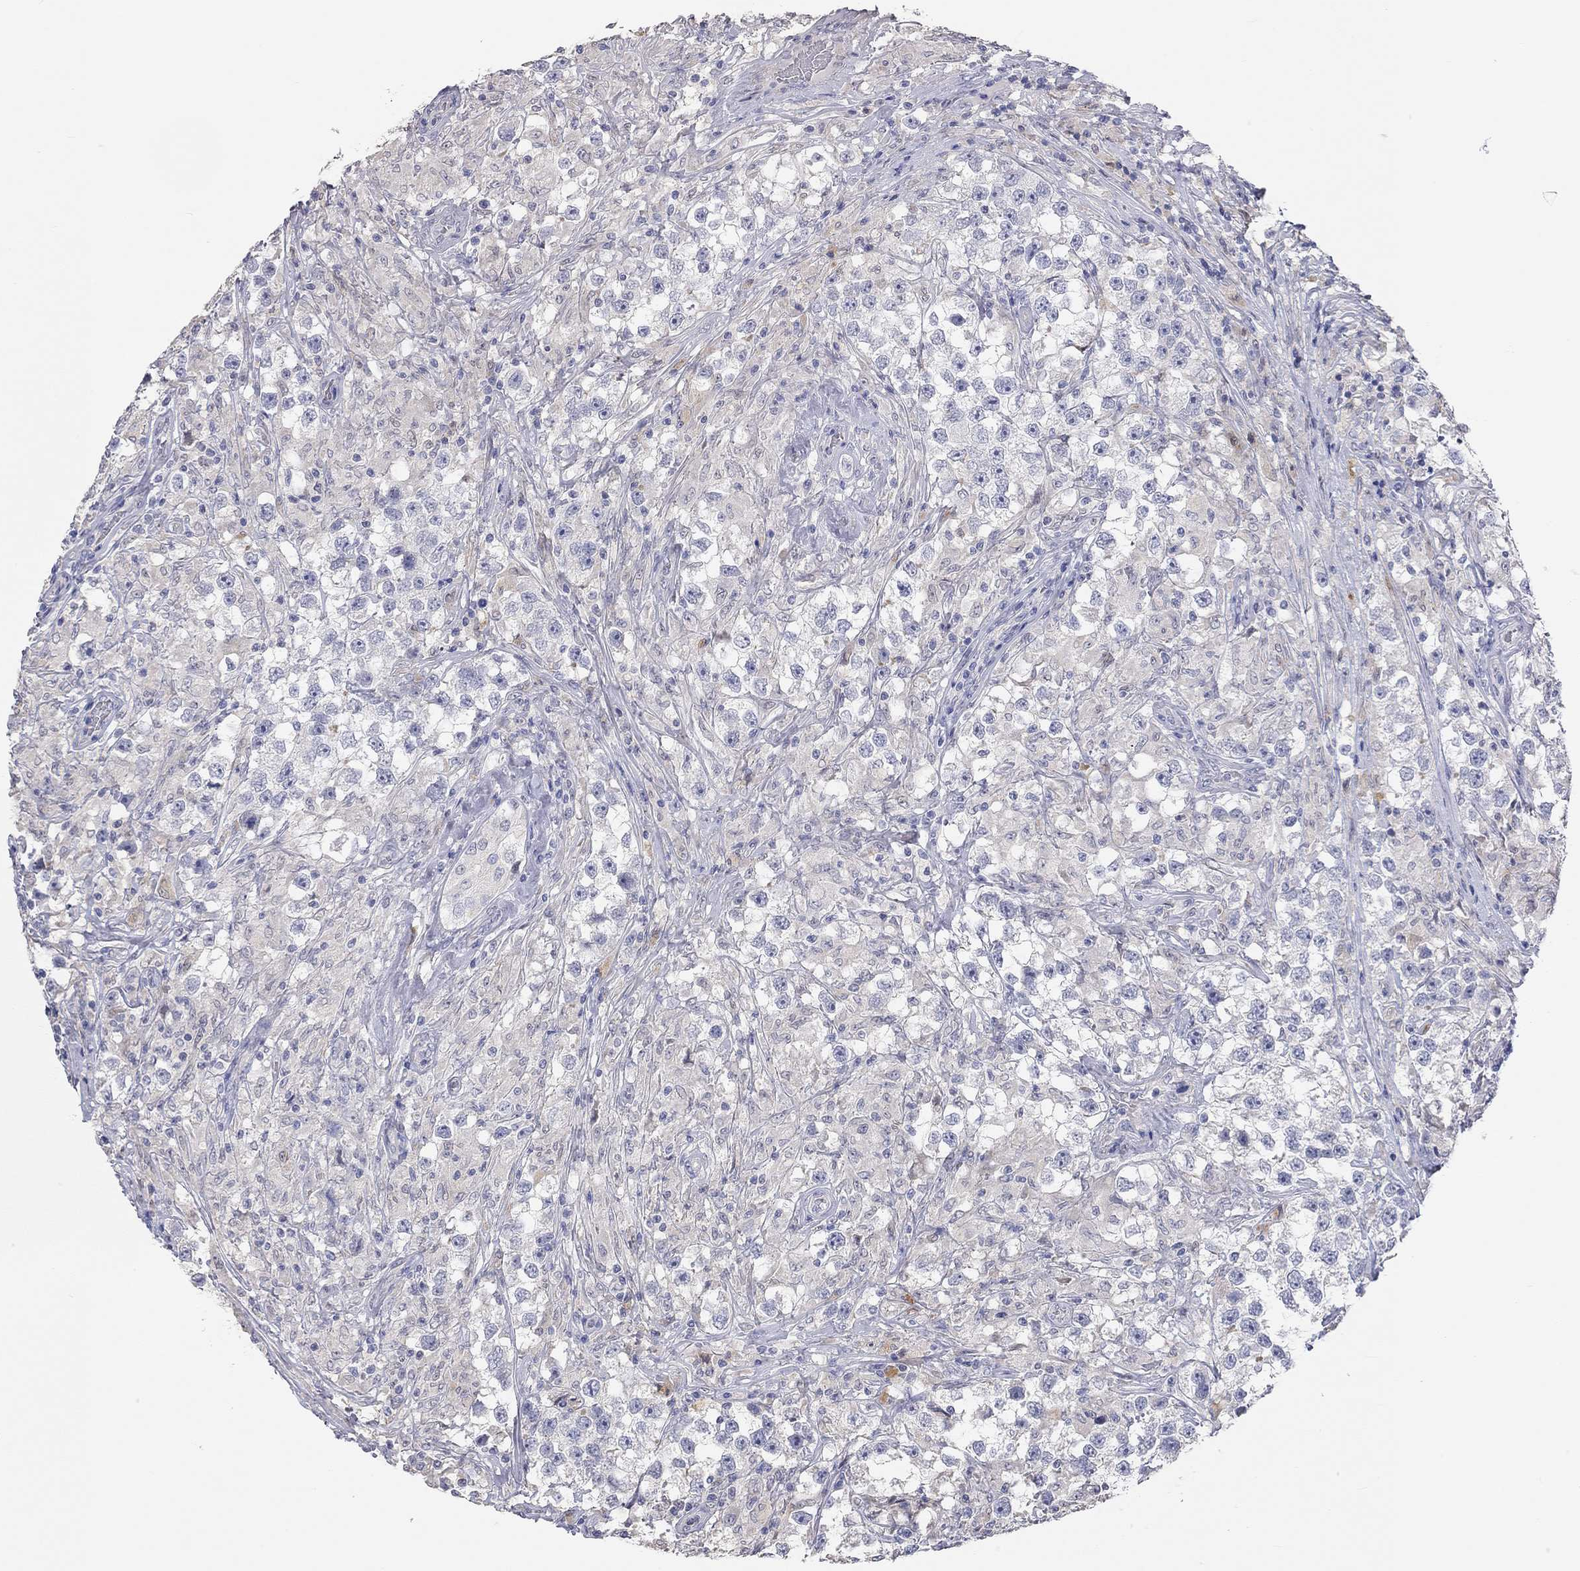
{"staining": {"intensity": "negative", "quantity": "none", "location": "none"}, "tissue": "testis cancer", "cell_type": "Tumor cells", "image_type": "cancer", "snomed": [{"axis": "morphology", "description": "Seminoma, NOS"}, {"axis": "topography", "description": "Testis"}], "caption": "High power microscopy histopathology image of an immunohistochemistry (IHC) micrograph of testis seminoma, revealing no significant staining in tumor cells.", "gene": "PAPSS2", "patient": {"sex": "male", "age": 46}}